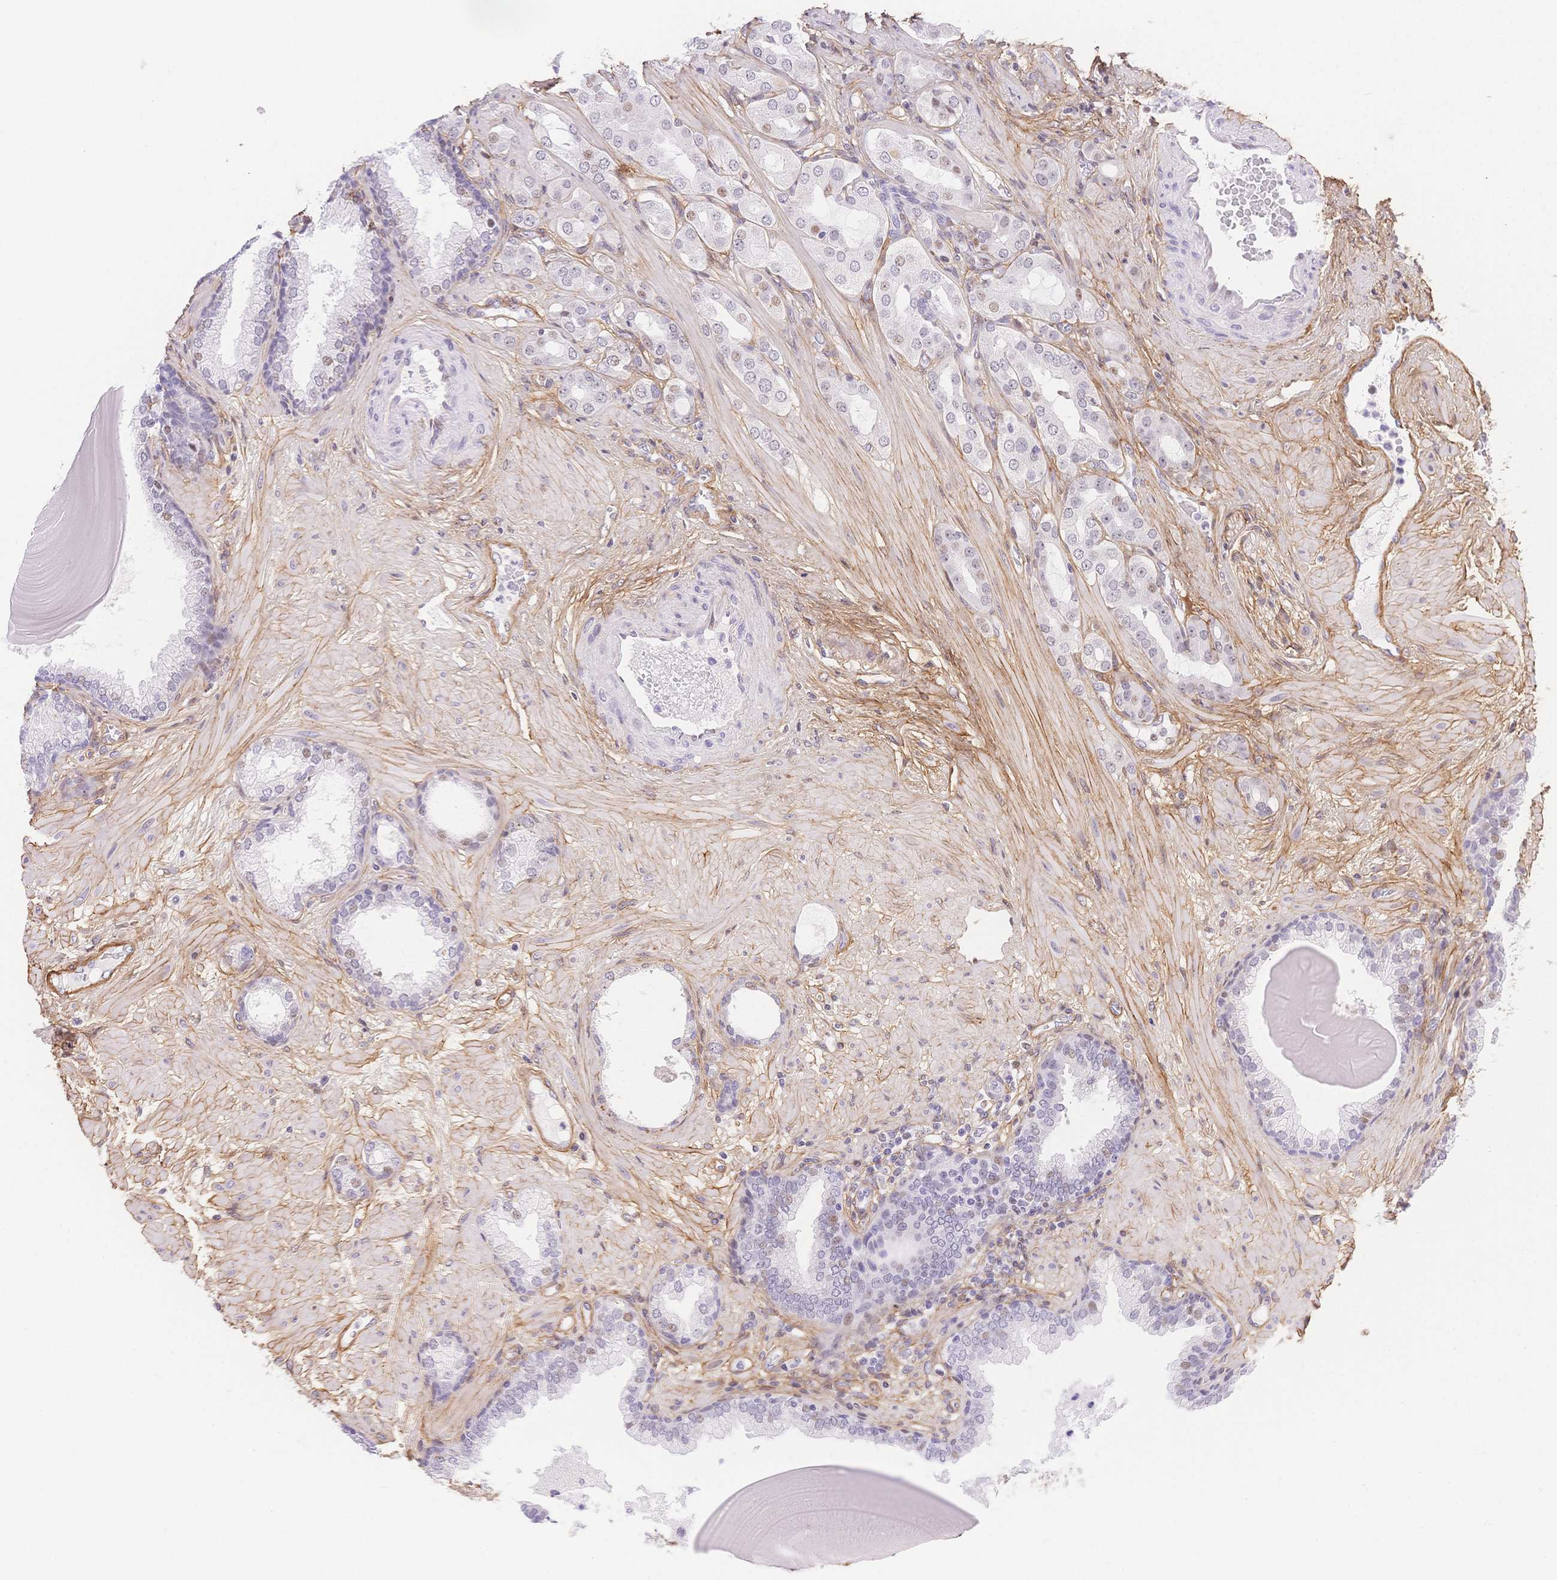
{"staining": {"intensity": "weak", "quantity": "<25%", "location": "nuclear"}, "tissue": "prostate cancer", "cell_type": "Tumor cells", "image_type": "cancer", "snomed": [{"axis": "morphology", "description": "Adenocarcinoma, Low grade"}, {"axis": "topography", "description": "Prostate"}], "caption": "High magnification brightfield microscopy of prostate cancer stained with DAB (3,3'-diaminobenzidine) (brown) and counterstained with hematoxylin (blue): tumor cells show no significant positivity.", "gene": "PDZD2", "patient": {"sex": "male", "age": 57}}